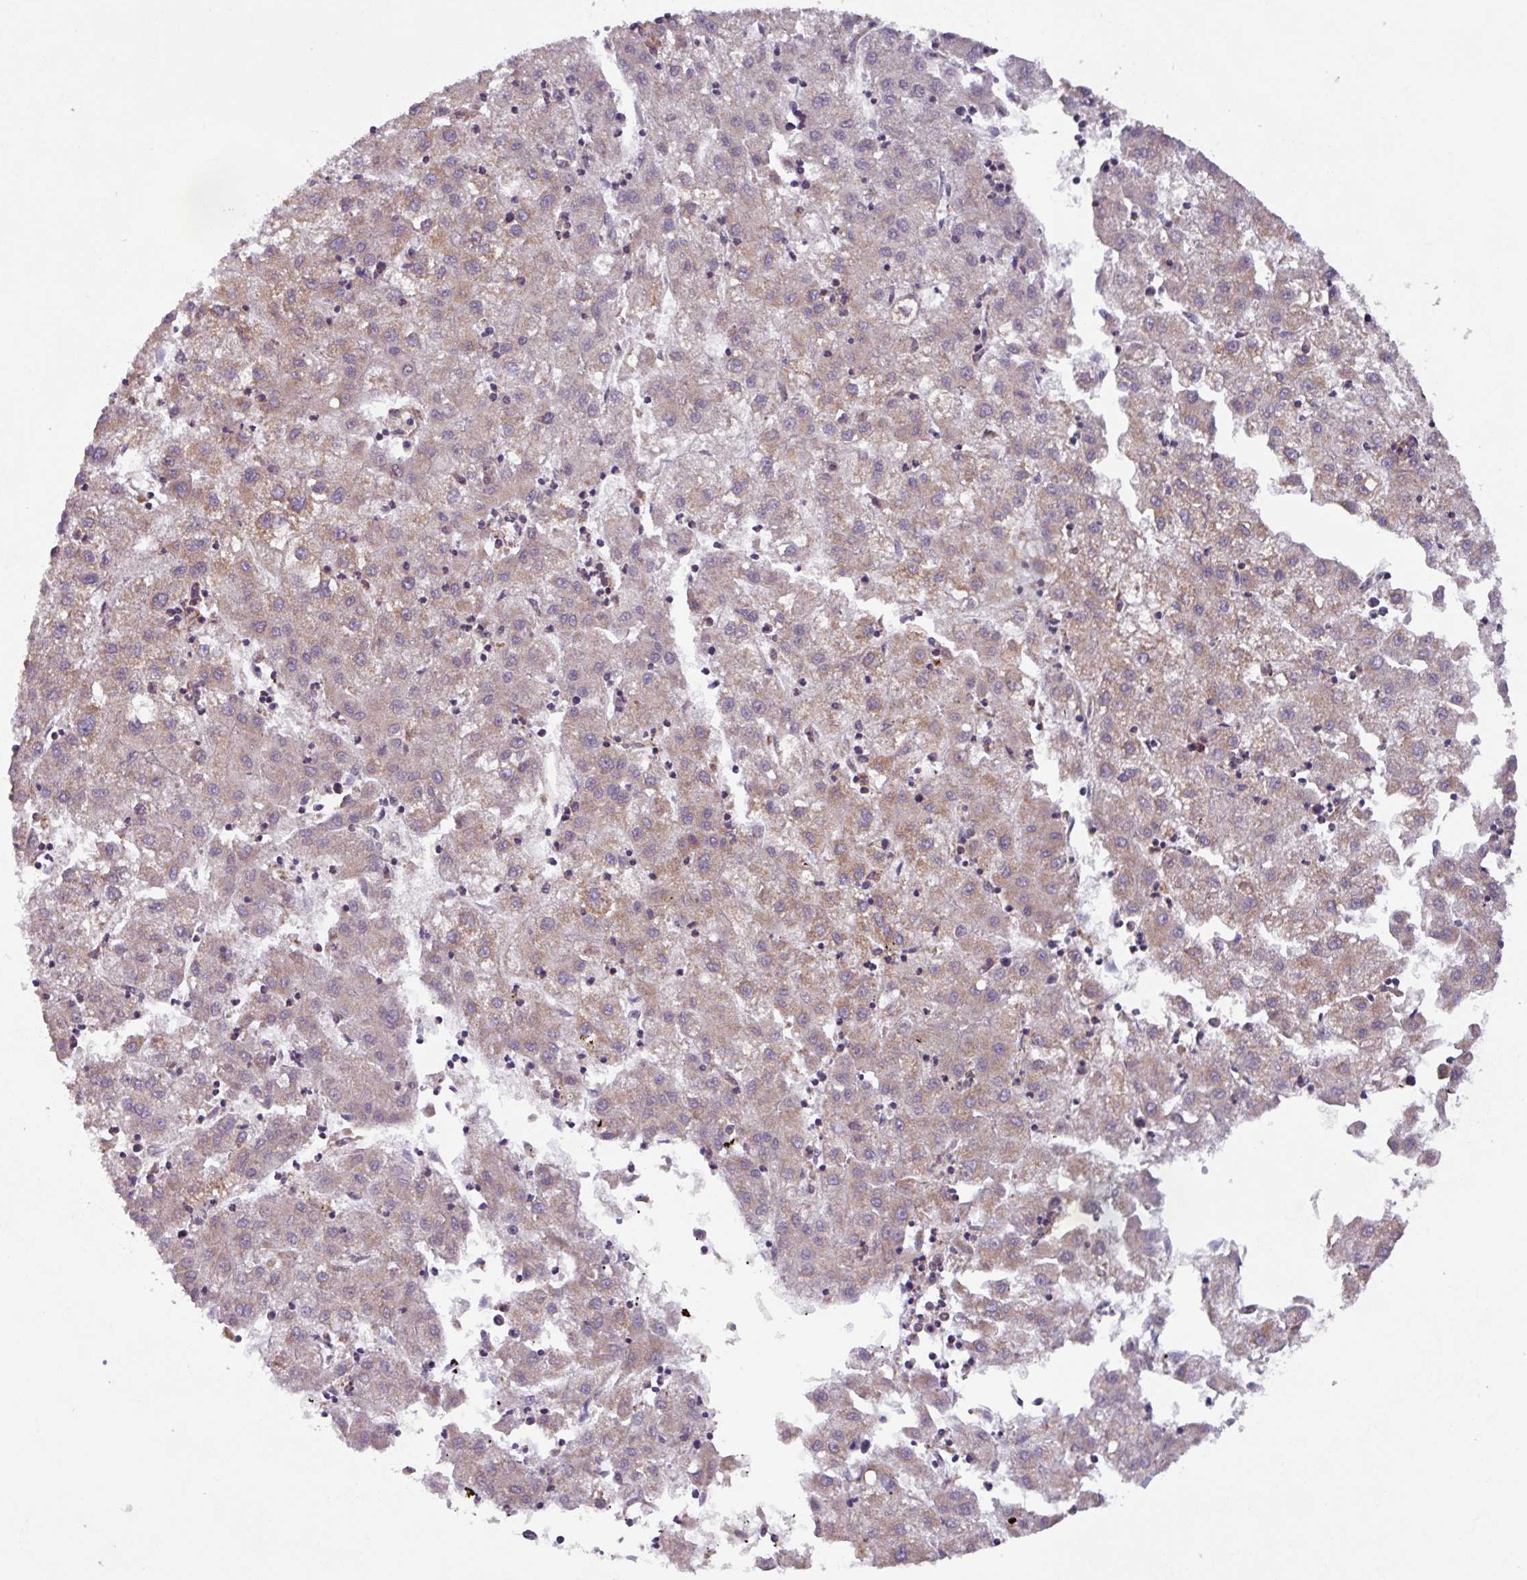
{"staining": {"intensity": "weak", "quantity": ">75%", "location": "cytoplasmic/membranous"}, "tissue": "liver cancer", "cell_type": "Tumor cells", "image_type": "cancer", "snomed": [{"axis": "morphology", "description": "Carcinoma, Hepatocellular, NOS"}, {"axis": "topography", "description": "Liver"}], "caption": "Protein staining of liver cancer (hepatocellular carcinoma) tissue demonstrates weak cytoplasmic/membranous staining in about >75% of tumor cells.", "gene": "PLEKHD1", "patient": {"sex": "male", "age": 72}}